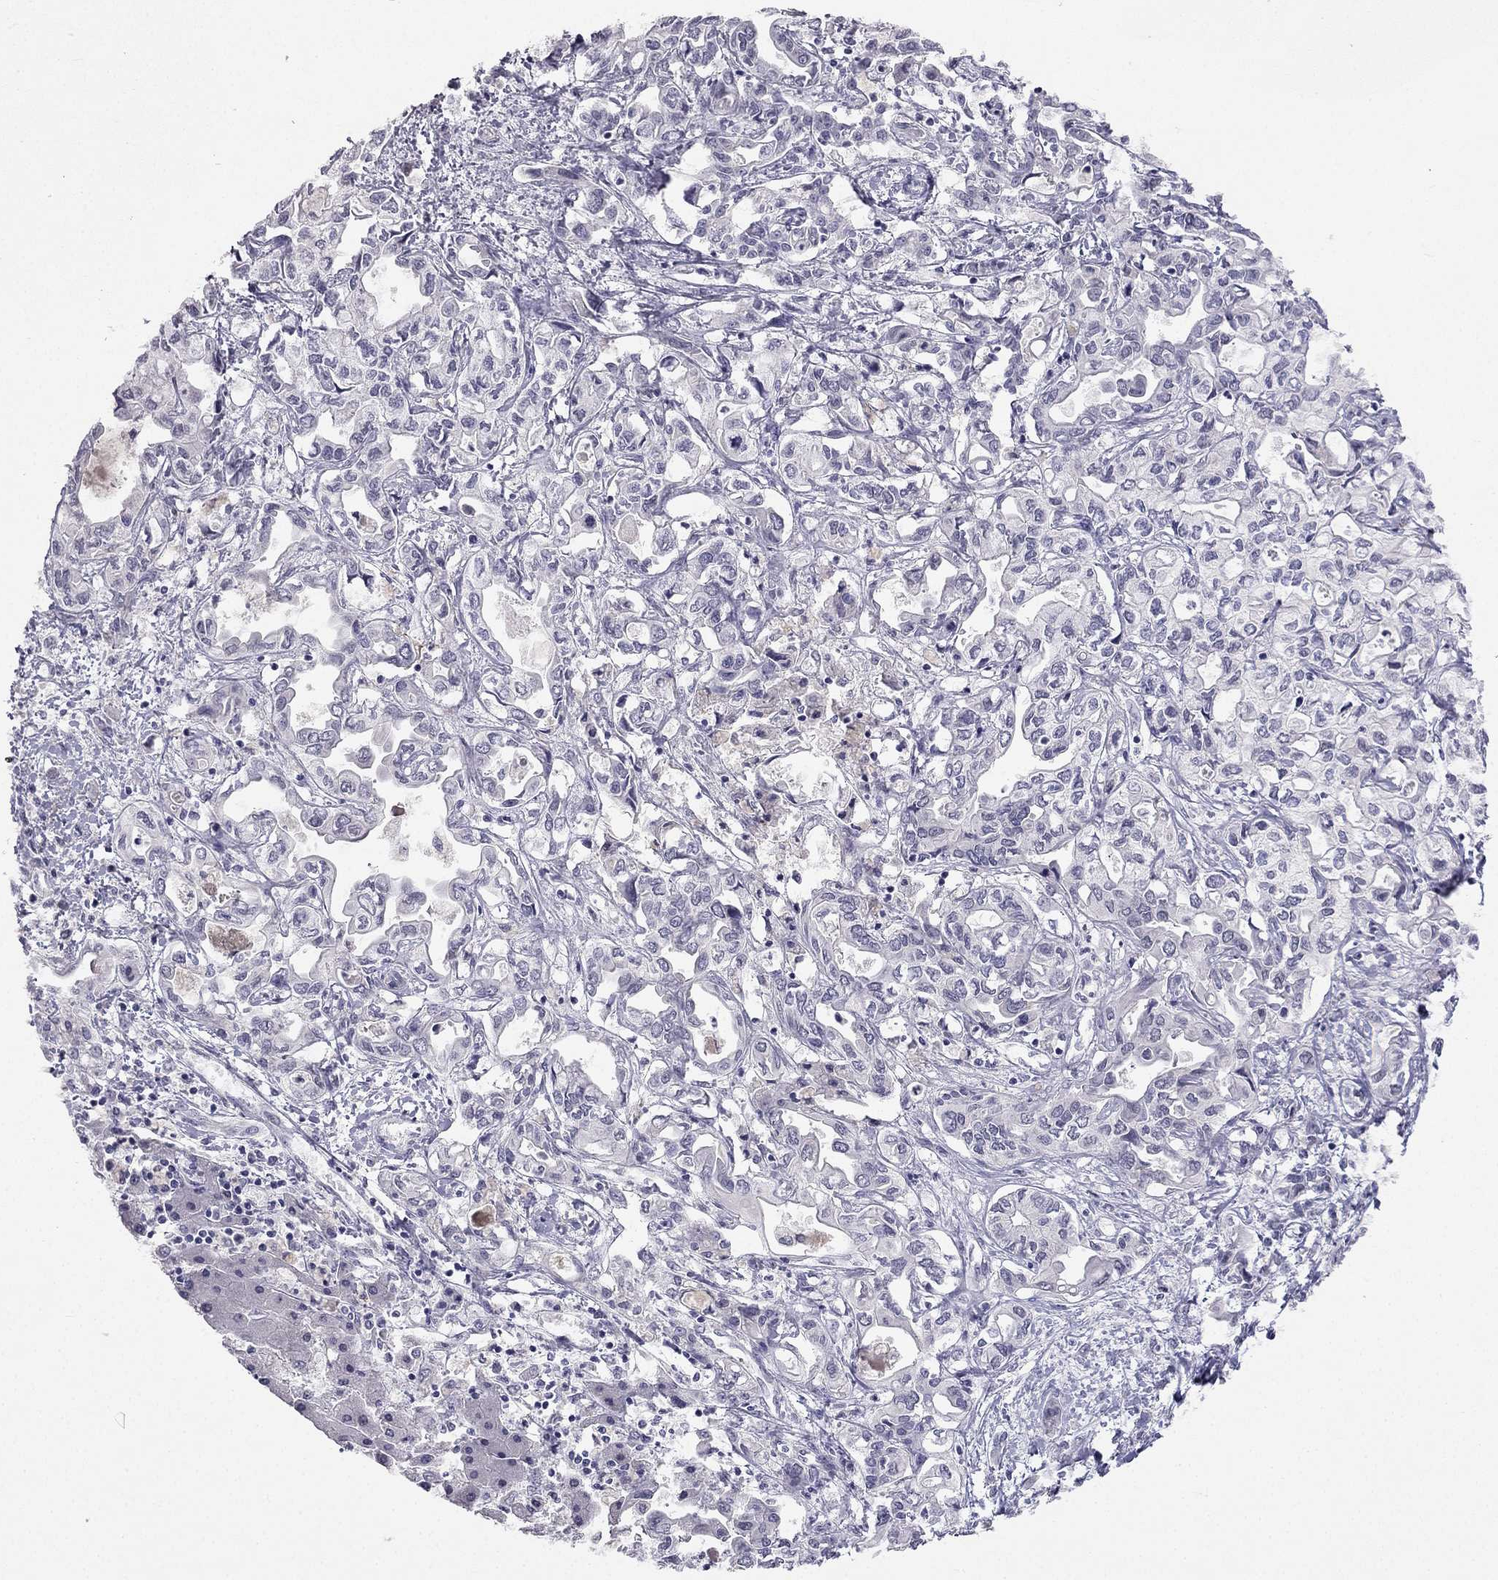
{"staining": {"intensity": "negative", "quantity": "none", "location": "none"}, "tissue": "liver cancer", "cell_type": "Tumor cells", "image_type": "cancer", "snomed": [{"axis": "morphology", "description": "Cholangiocarcinoma"}, {"axis": "topography", "description": "Liver"}], "caption": "The image displays no staining of tumor cells in liver cancer.", "gene": "C16orf89", "patient": {"sex": "female", "age": 64}}